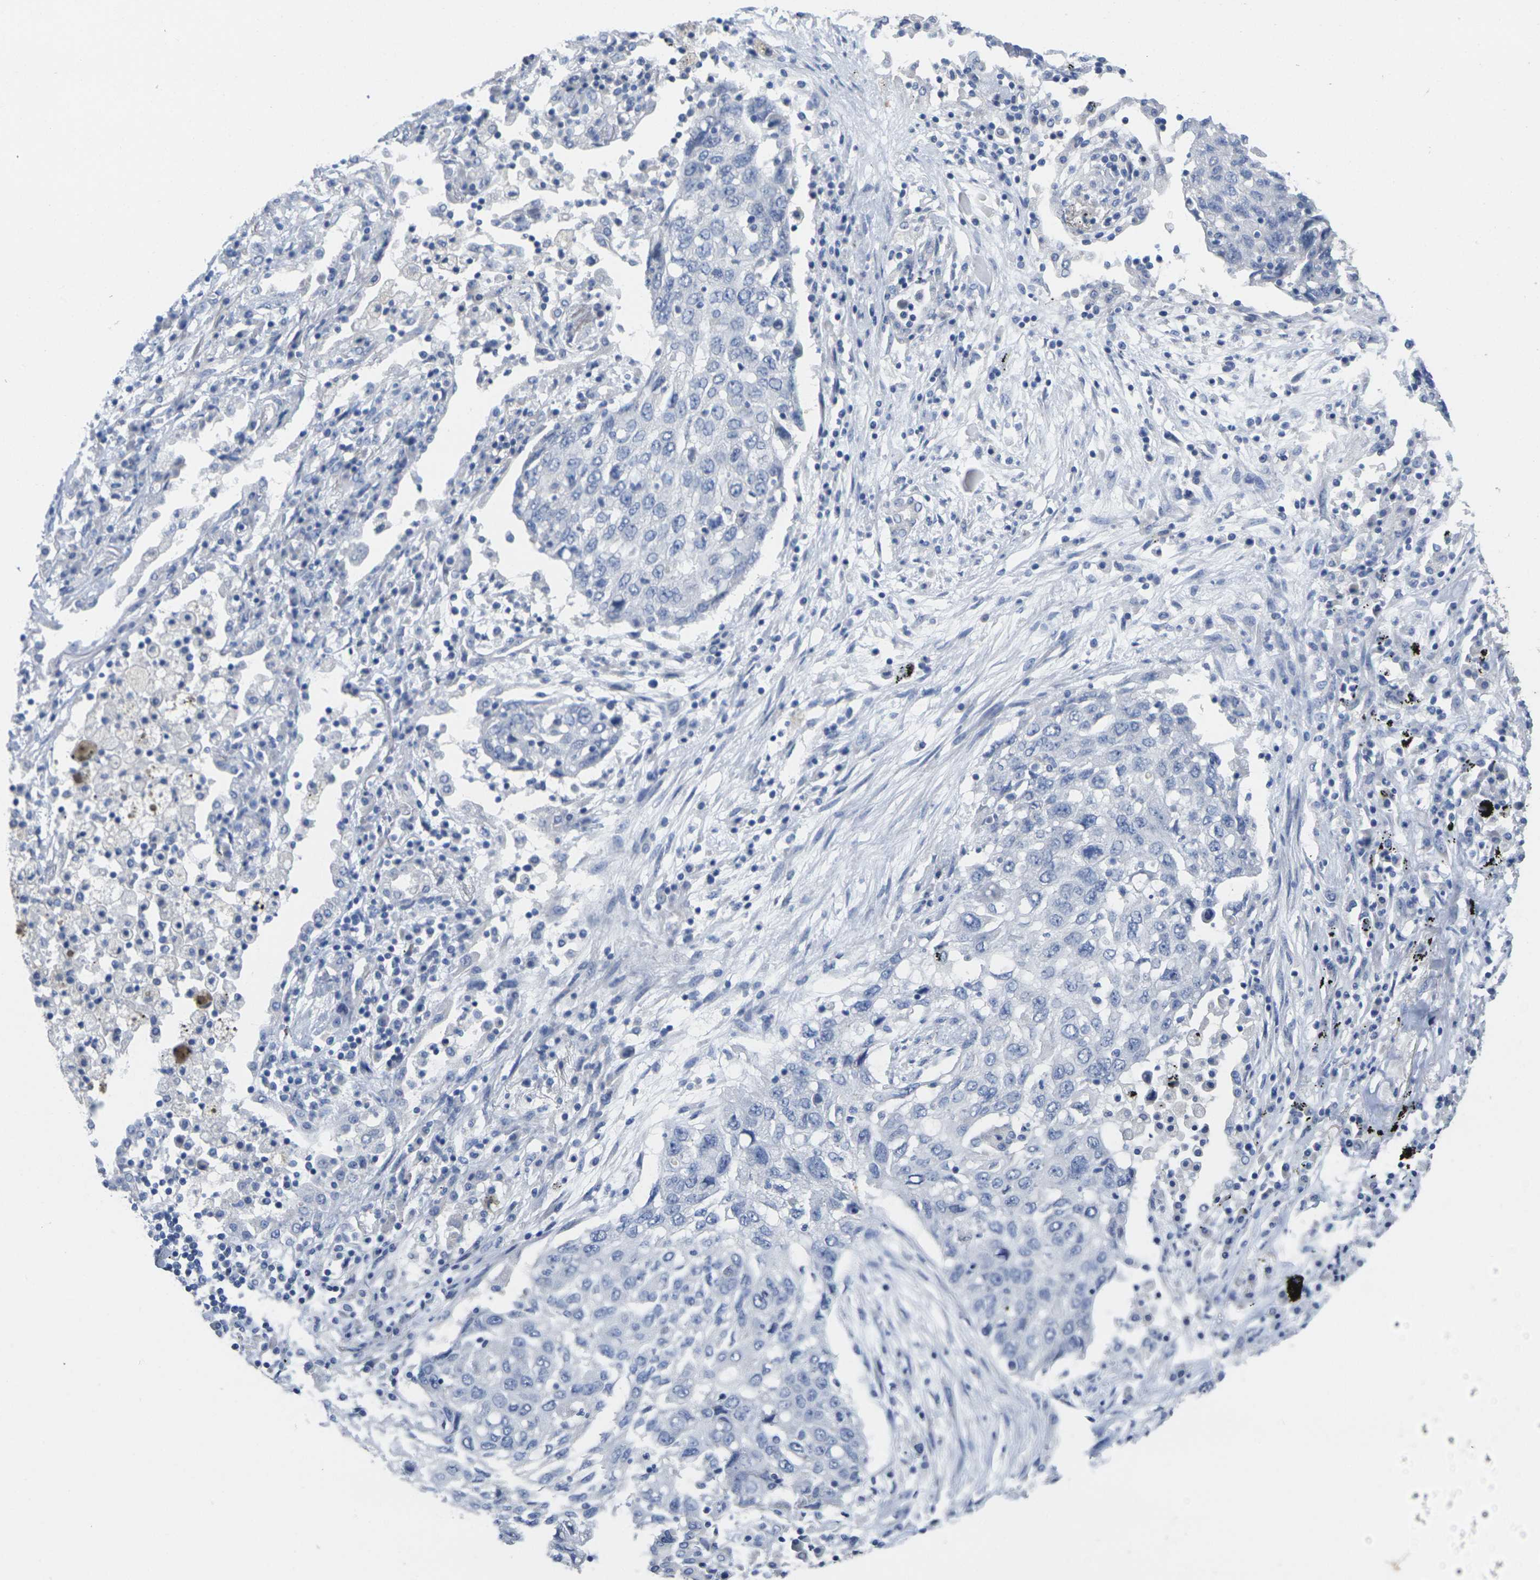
{"staining": {"intensity": "negative", "quantity": "none", "location": "none"}, "tissue": "lung cancer", "cell_type": "Tumor cells", "image_type": "cancer", "snomed": [{"axis": "morphology", "description": "Squamous cell carcinoma, NOS"}, {"axis": "topography", "description": "Lung"}], "caption": "Immunohistochemistry (IHC) of lung cancer (squamous cell carcinoma) demonstrates no positivity in tumor cells.", "gene": "TNNI3", "patient": {"sex": "female", "age": 63}}